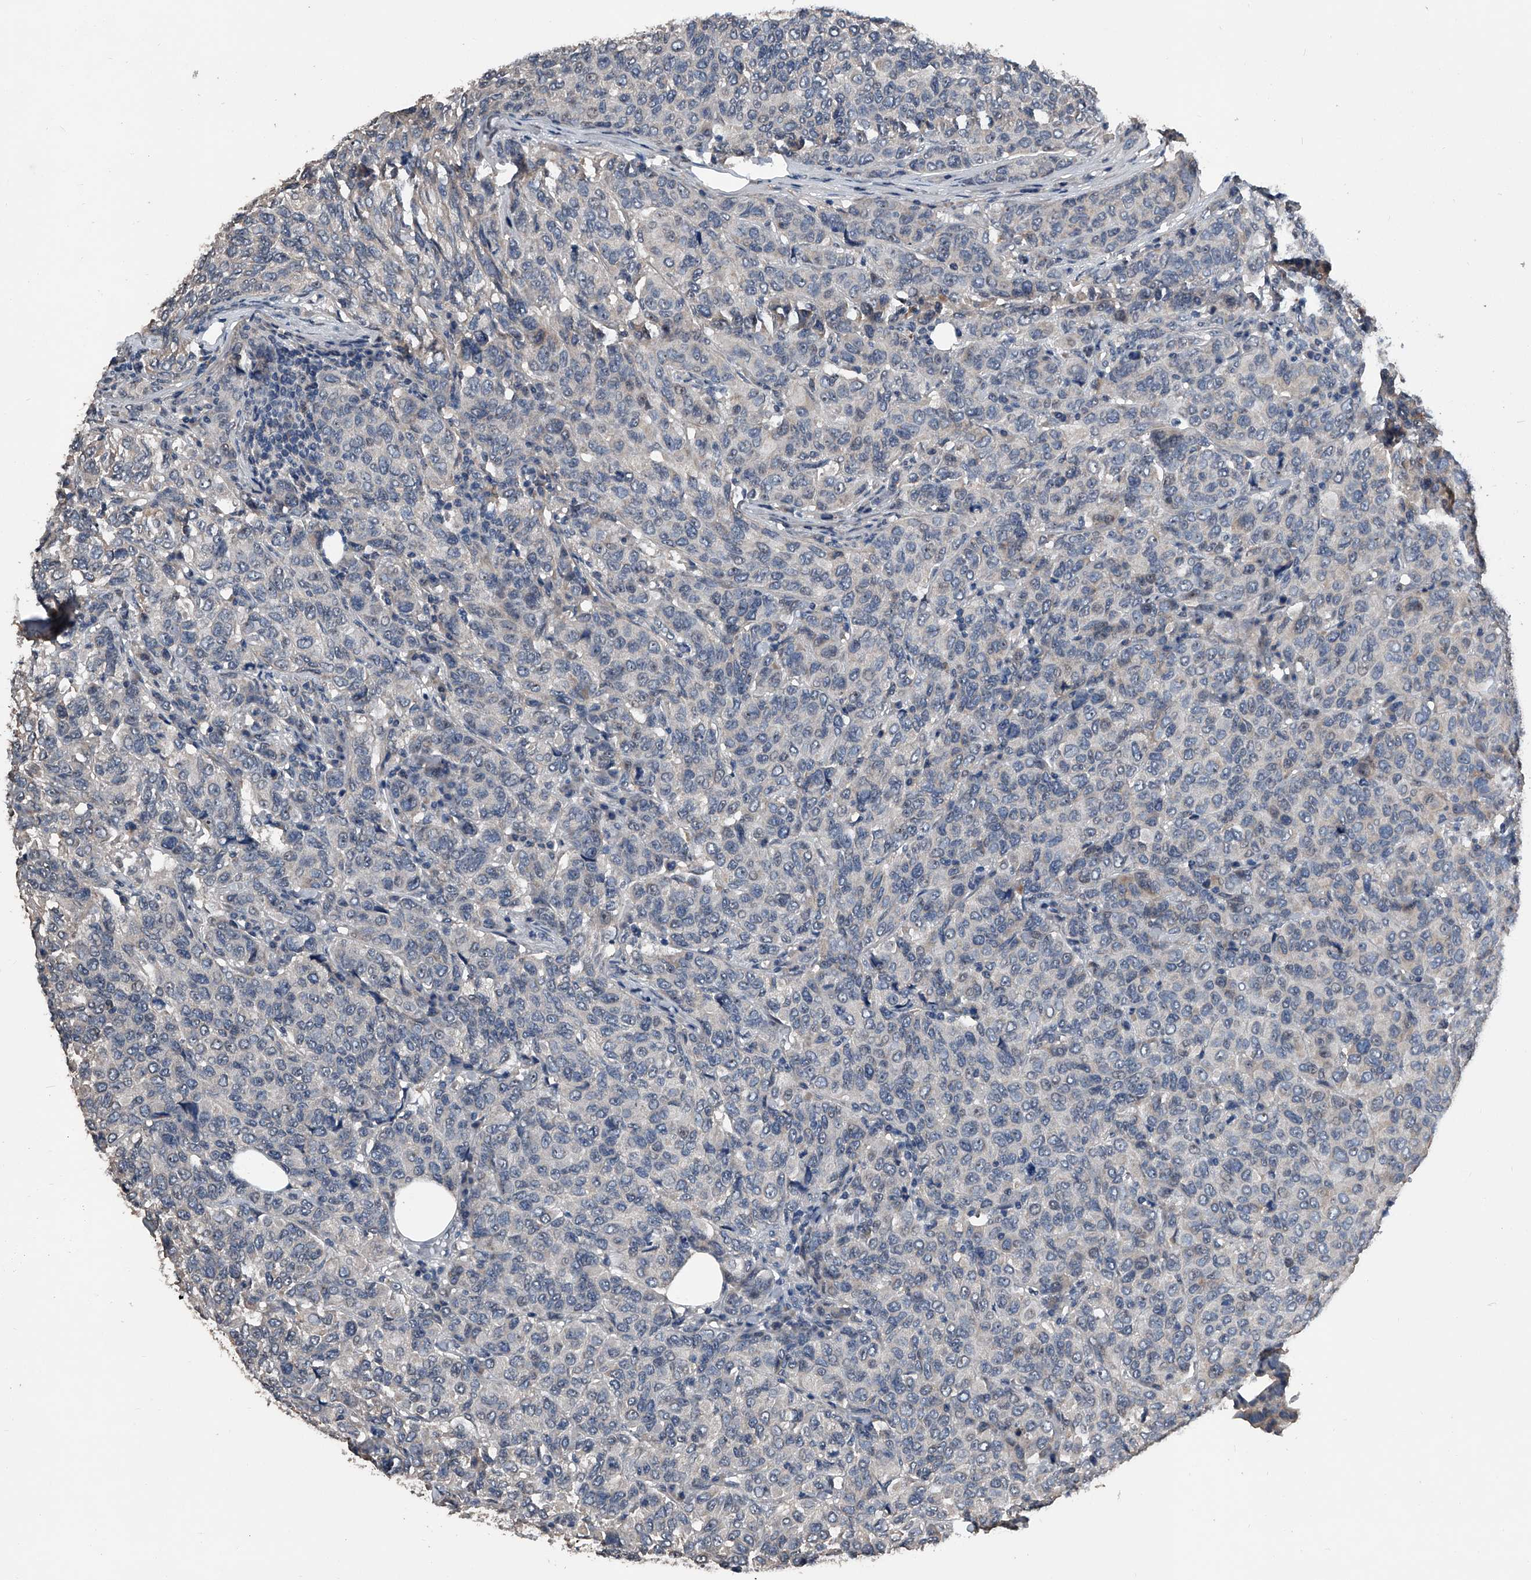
{"staining": {"intensity": "negative", "quantity": "none", "location": "none"}, "tissue": "breast cancer", "cell_type": "Tumor cells", "image_type": "cancer", "snomed": [{"axis": "morphology", "description": "Duct carcinoma"}, {"axis": "topography", "description": "Breast"}], "caption": "Immunohistochemistry (IHC) micrograph of neoplastic tissue: breast infiltrating ductal carcinoma stained with DAB demonstrates no significant protein expression in tumor cells. Brightfield microscopy of IHC stained with DAB (3,3'-diaminobenzidine) (brown) and hematoxylin (blue), captured at high magnification.", "gene": "PHACTR1", "patient": {"sex": "female", "age": 55}}